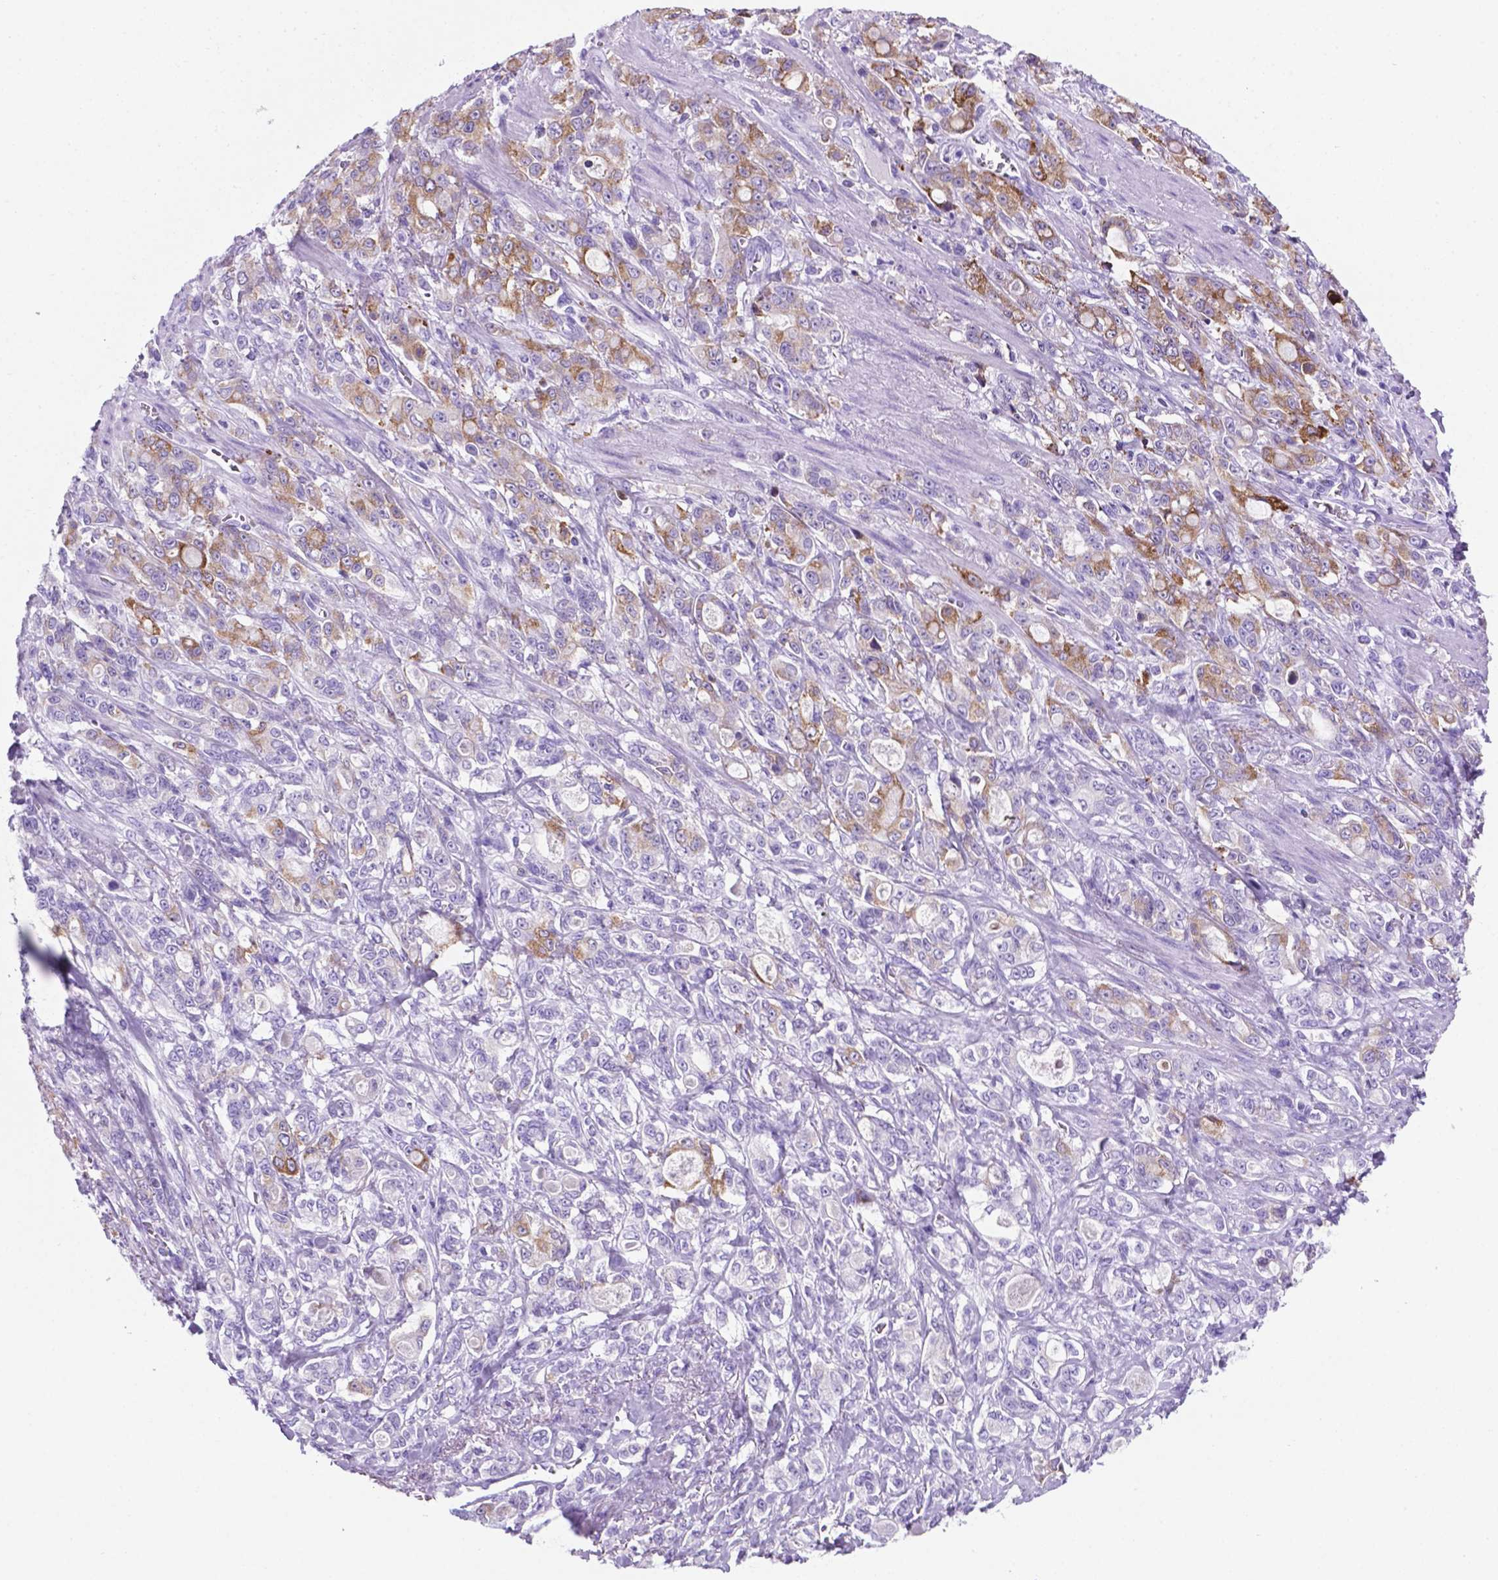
{"staining": {"intensity": "moderate", "quantity": "25%-75%", "location": "cytoplasmic/membranous"}, "tissue": "stomach cancer", "cell_type": "Tumor cells", "image_type": "cancer", "snomed": [{"axis": "morphology", "description": "Adenocarcinoma, NOS"}, {"axis": "topography", "description": "Stomach"}], "caption": "DAB immunohistochemical staining of stomach cancer demonstrates moderate cytoplasmic/membranous protein positivity in approximately 25%-75% of tumor cells. (DAB (3,3'-diaminobenzidine) = brown stain, brightfield microscopy at high magnification).", "gene": "C17orf107", "patient": {"sex": "male", "age": 63}}